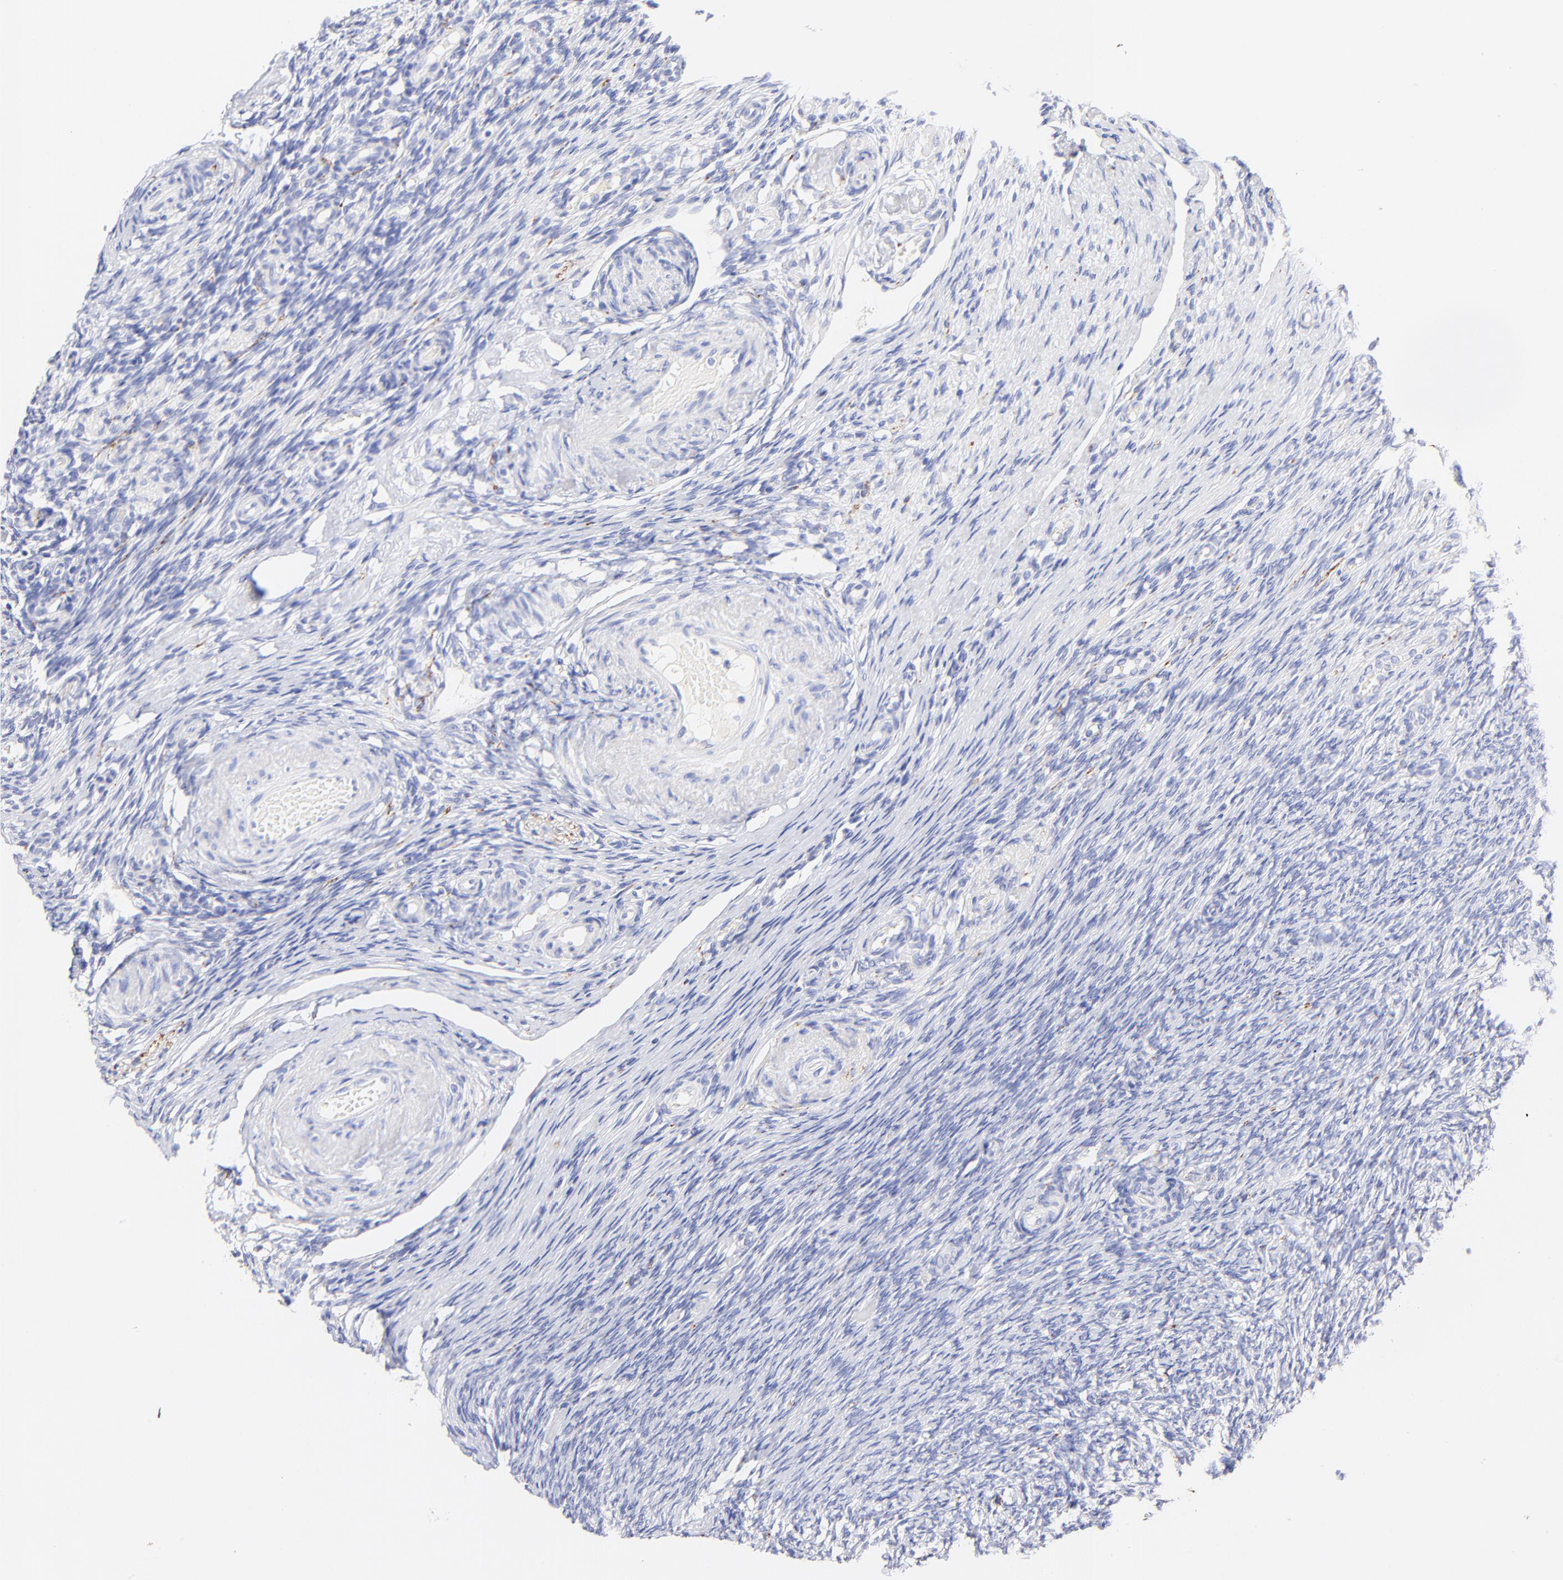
{"staining": {"intensity": "negative", "quantity": "none", "location": "none"}, "tissue": "ovary", "cell_type": "Follicle cells", "image_type": "normal", "snomed": [{"axis": "morphology", "description": "Normal tissue, NOS"}, {"axis": "topography", "description": "Ovary"}], "caption": "The photomicrograph displays no significant staining in follicle cells of ovary. The staining is performed using DAB brown chromogen with nuclei counter-stained in using hematoxylin.", "gene": "RAB3A", "patient": {"sex": "female", "age": 60}}